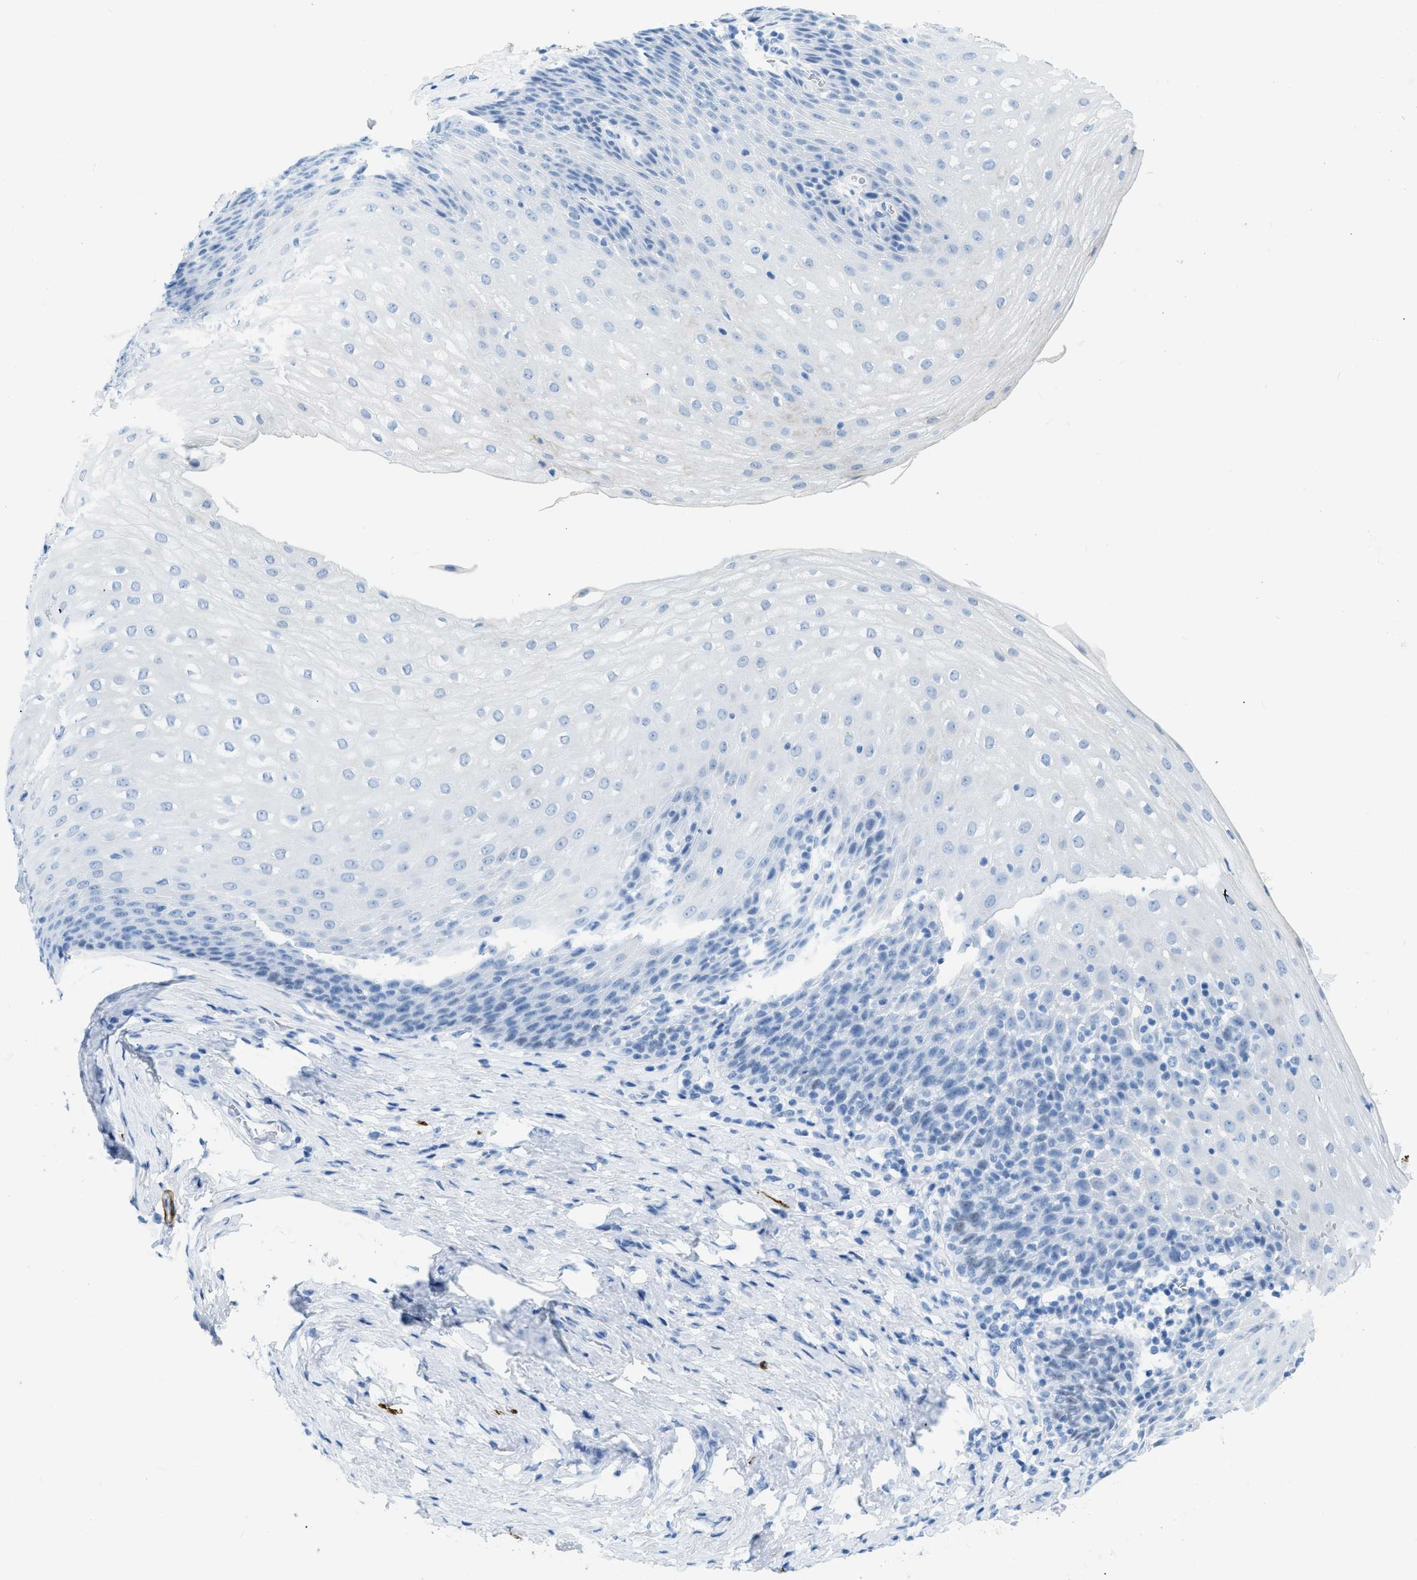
{"staining": {"intensity": "negative", "quantity": "none", "location": "none"}, "tissue": "esophagus", "cell_type": "Squamous epithelial cells", "image_type": "normal", "snomed": [{"axis": "morphology", "description": "Normal tissue, NOS"}, {"axis": "topography", "description": "Esophagus"}], "caption": "IHC histopathology image of benign human esophagus stained for a protein (brown), which reveals no expression in squamous epithelial cells.", "gene": "DES", "patient": {"sex": "female", "age": 61}}